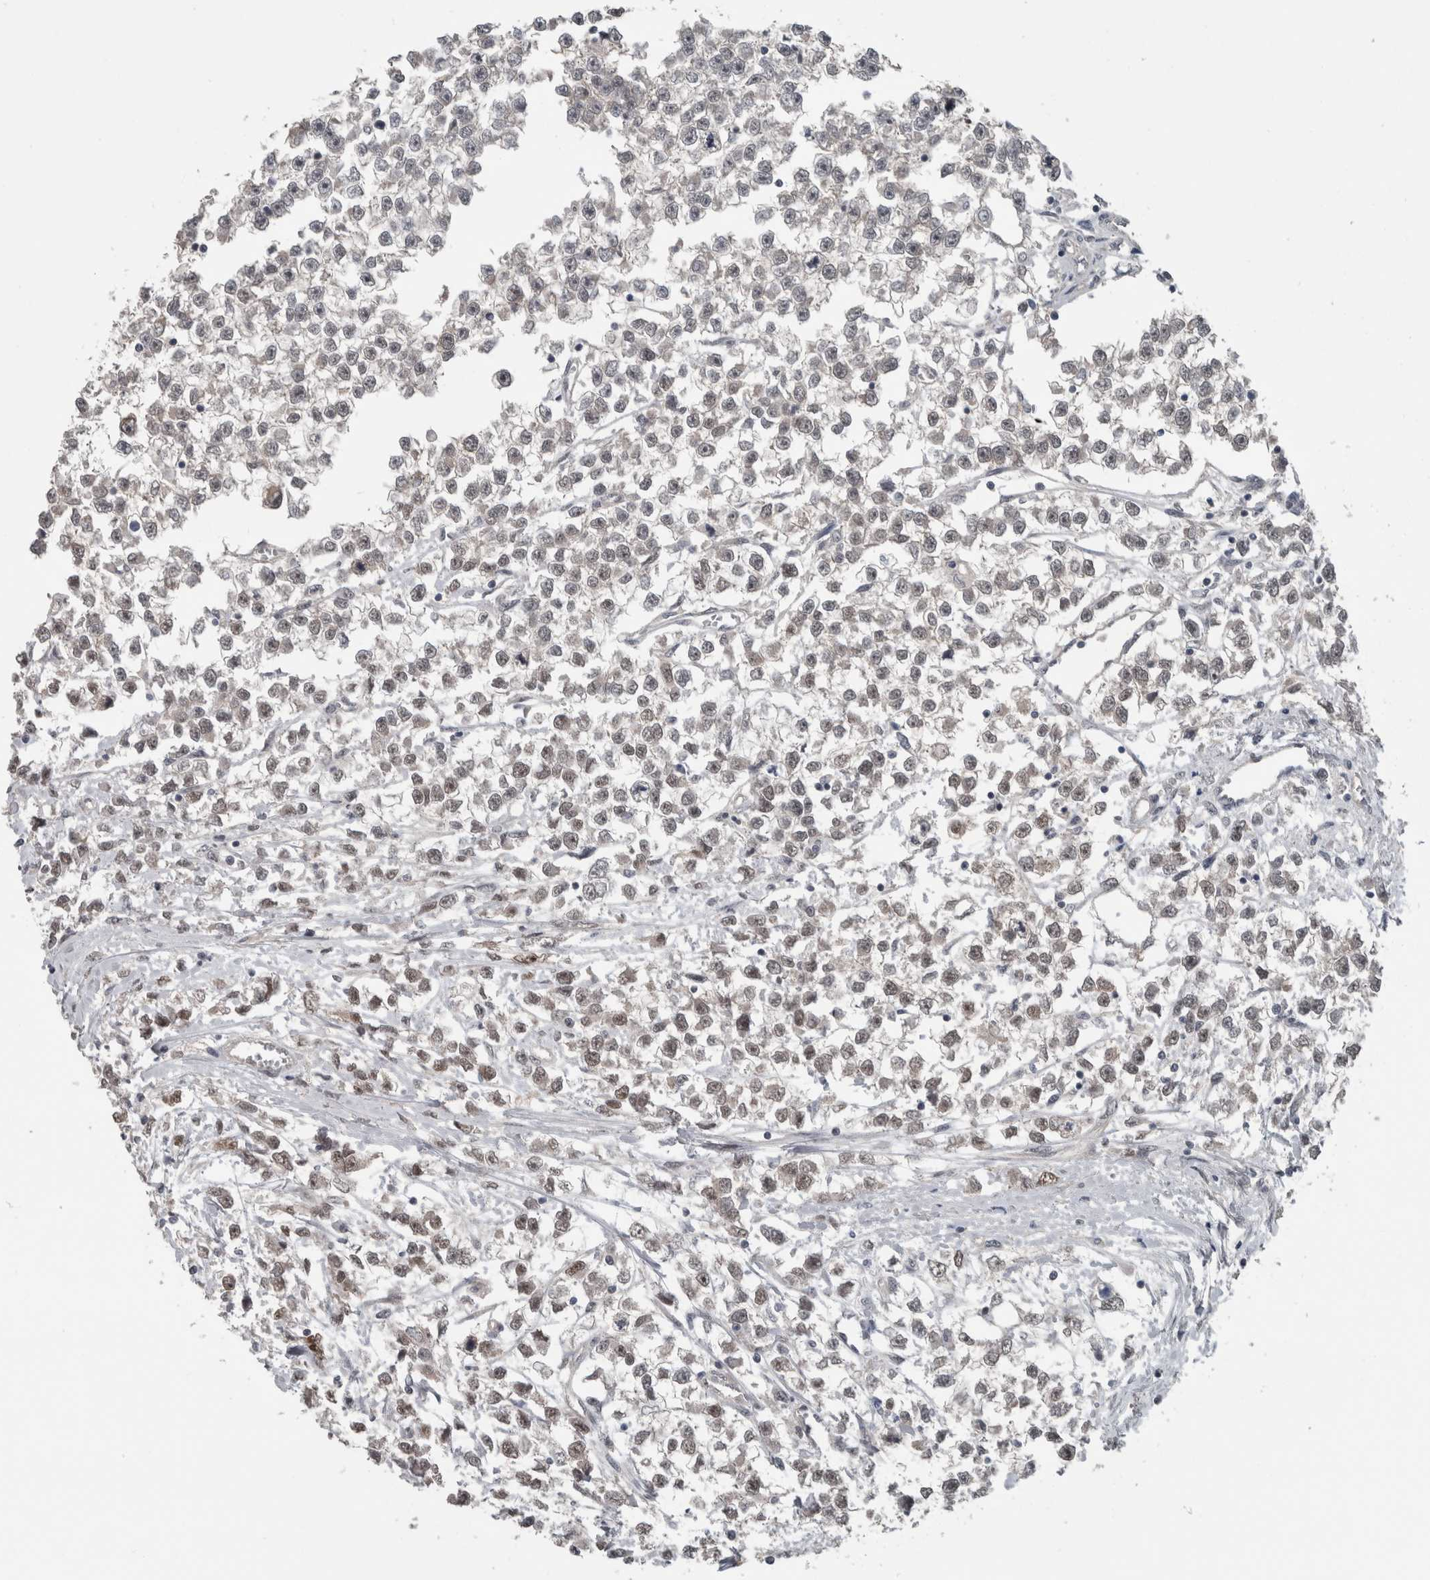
{"staining": {"intensity": "weak", "quantity": "<25%", "location": "nuclear"}, "tissue": "testis cancer", "cell_type": "Tumor cells", "image_type": "cancer", "snomed": [{"axis": "morphology", "description": "Seminoma, NOS"}, {"axis": "morphology", "description": "Carcinoma, Embryonal, NOS"}, {"axis": "topography", "description": "Testis"}], "caption": "An immunohistochemistry (IHC) image of seminoma (testis) is shown. There is no staining in tumor cells of seminoma (testis).", "gene": "ZBTB21", "patient": {"sex": "male", "age": 51}}